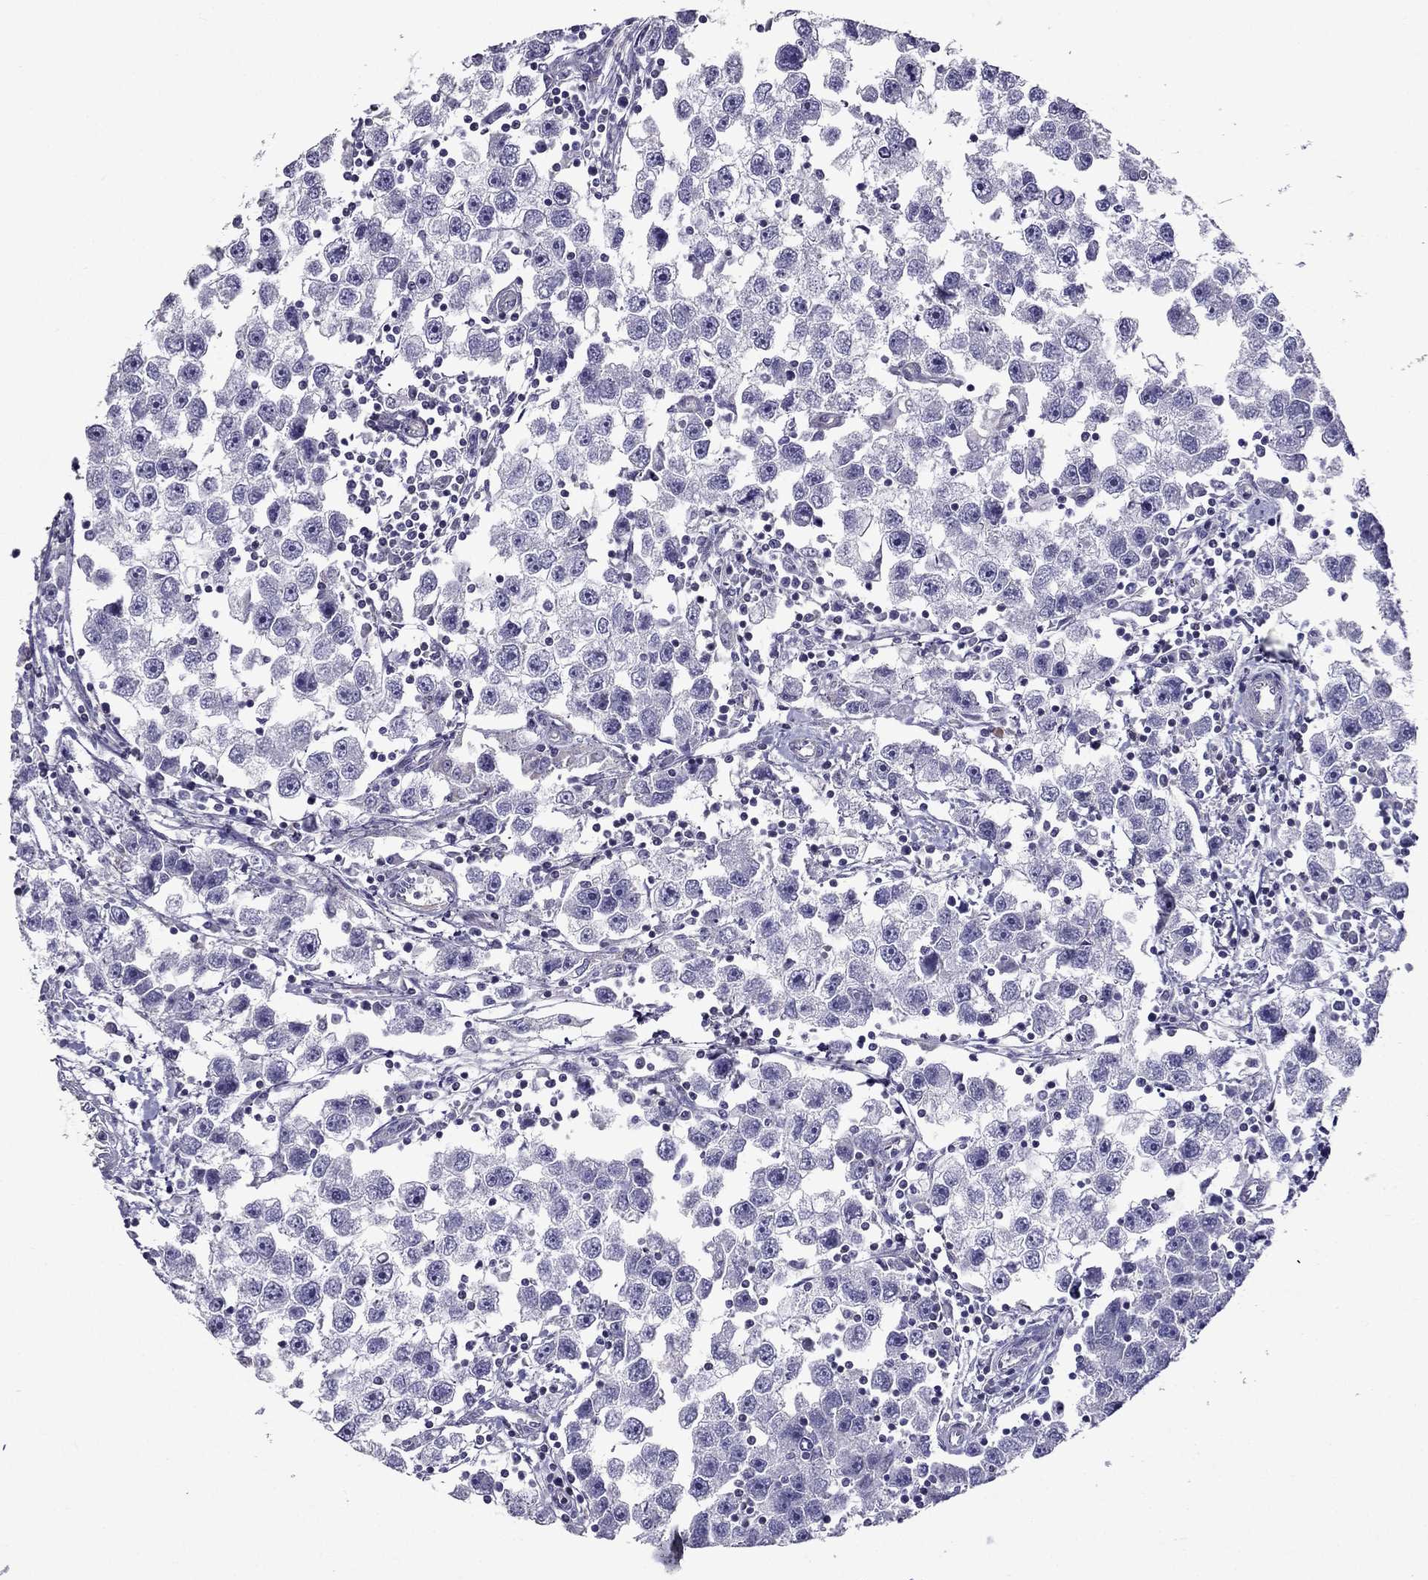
{"staining": {"intensity": "negative", "quantity": "none", "location": "none"}, "tissue": "testis cancer", "cell_type": "Tumor cells", "image_type": "cancer", "snomed": [{"axis": "morphology", "description": "Seminoma, NOS"}, {"axis": "topography", "description": "Testis"}], "caption": "Tumor cells show no significant positivity in testis cancer. (DAB immunohistochemistry visualized using brightfield microscopy, high magnification).", "gene": "AAK1", "patient": {"sex": "male", "age": 30}}